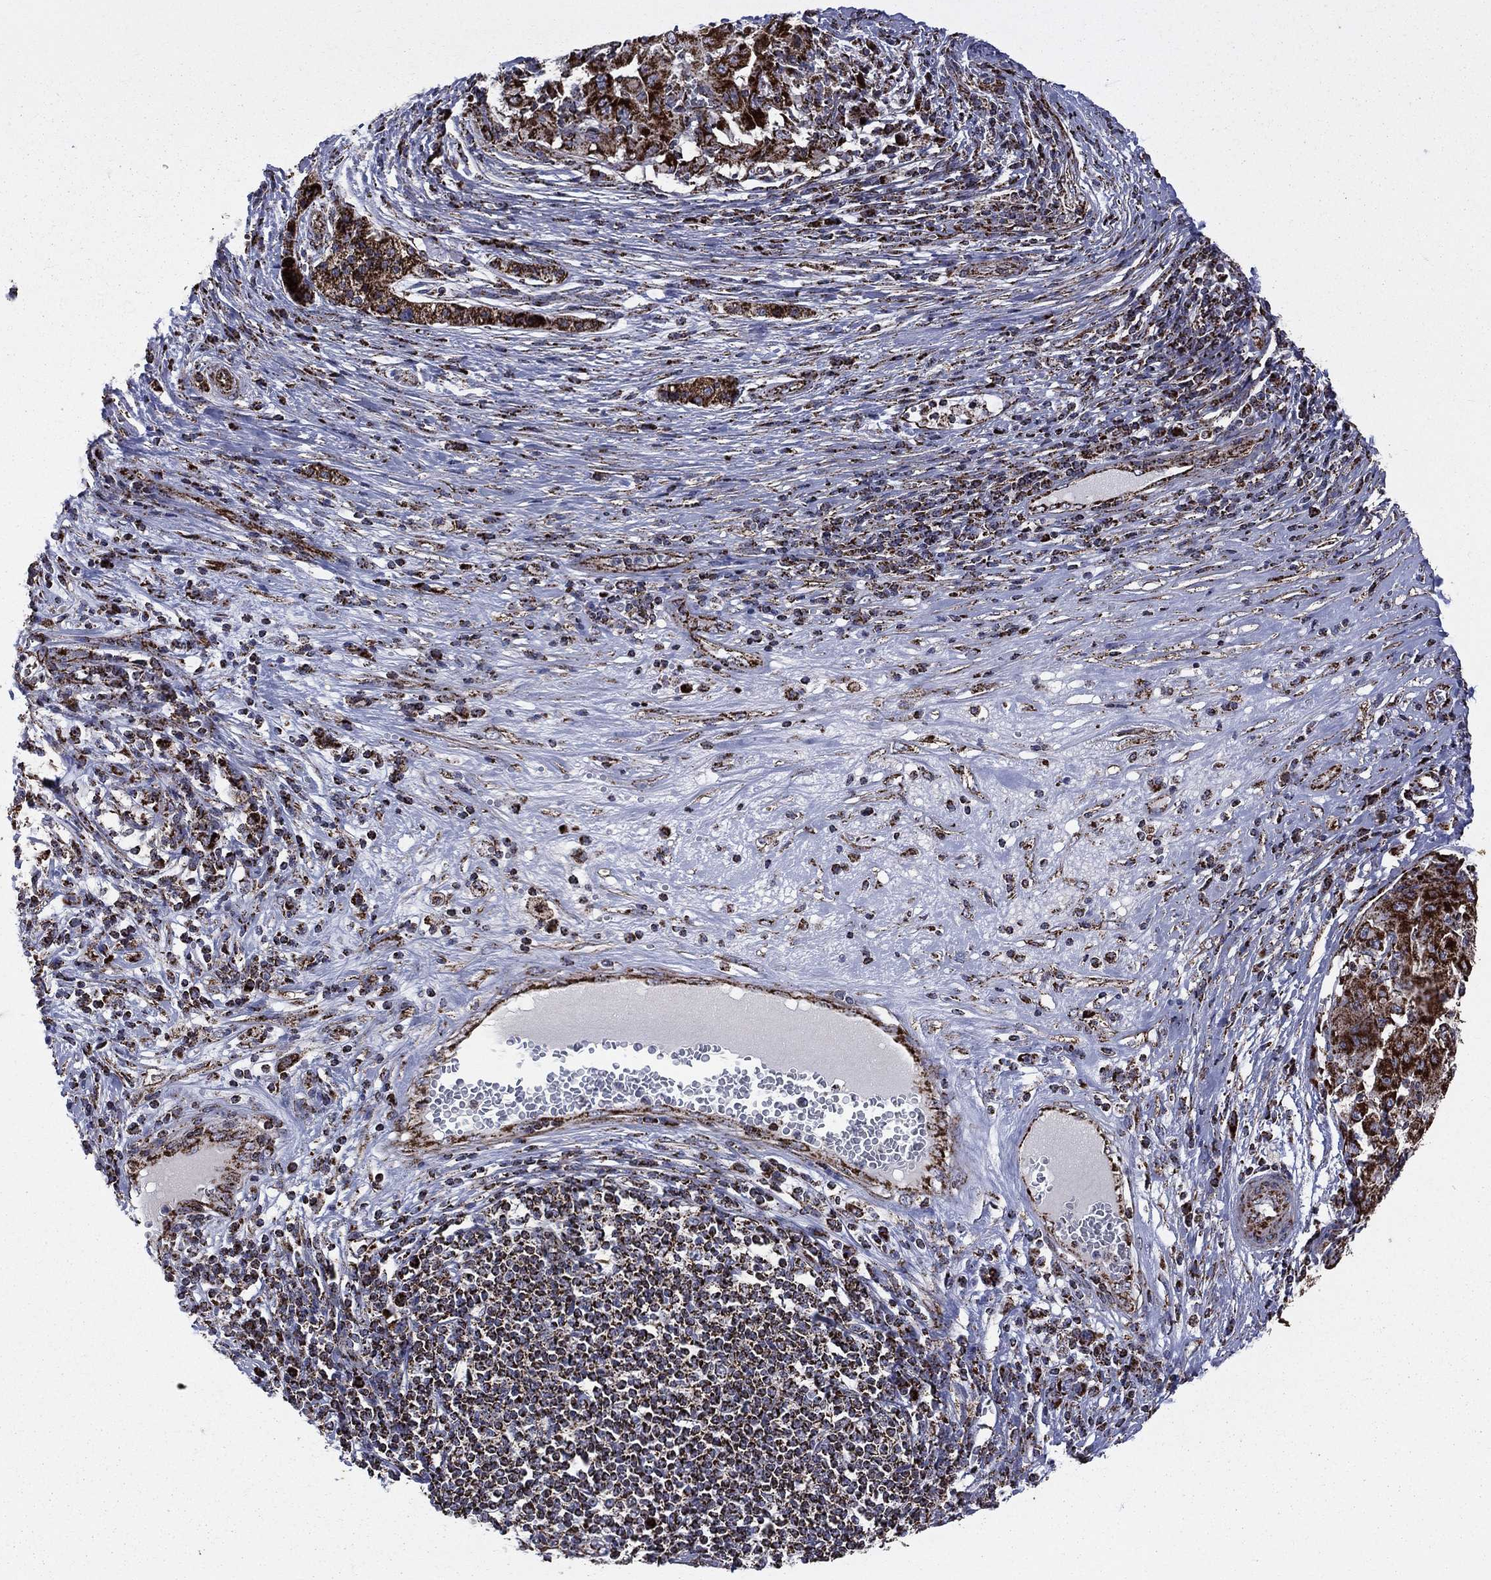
{"staining": {"intensity": "strong", "quantity": ">75%", "location": "cytoplasmic/membranous"}, "tissue": "pancreatic cancer", "cell_type": "Tumor cells", "image_type": "cancer", "snomed": [{"axis": "morphology", "description": "Adenocarcinoma, NOS"}, {"axis": "topography", "description": "Pancreas"}], "caption": "Protein analysis of pancreatic adenocarcinoma tissue reveals strong cytoplasmic/membranous expression in approximately >75% of tumor cells.", "gene": "GOT2", "patient": {"sex": "male", "age": 63}}